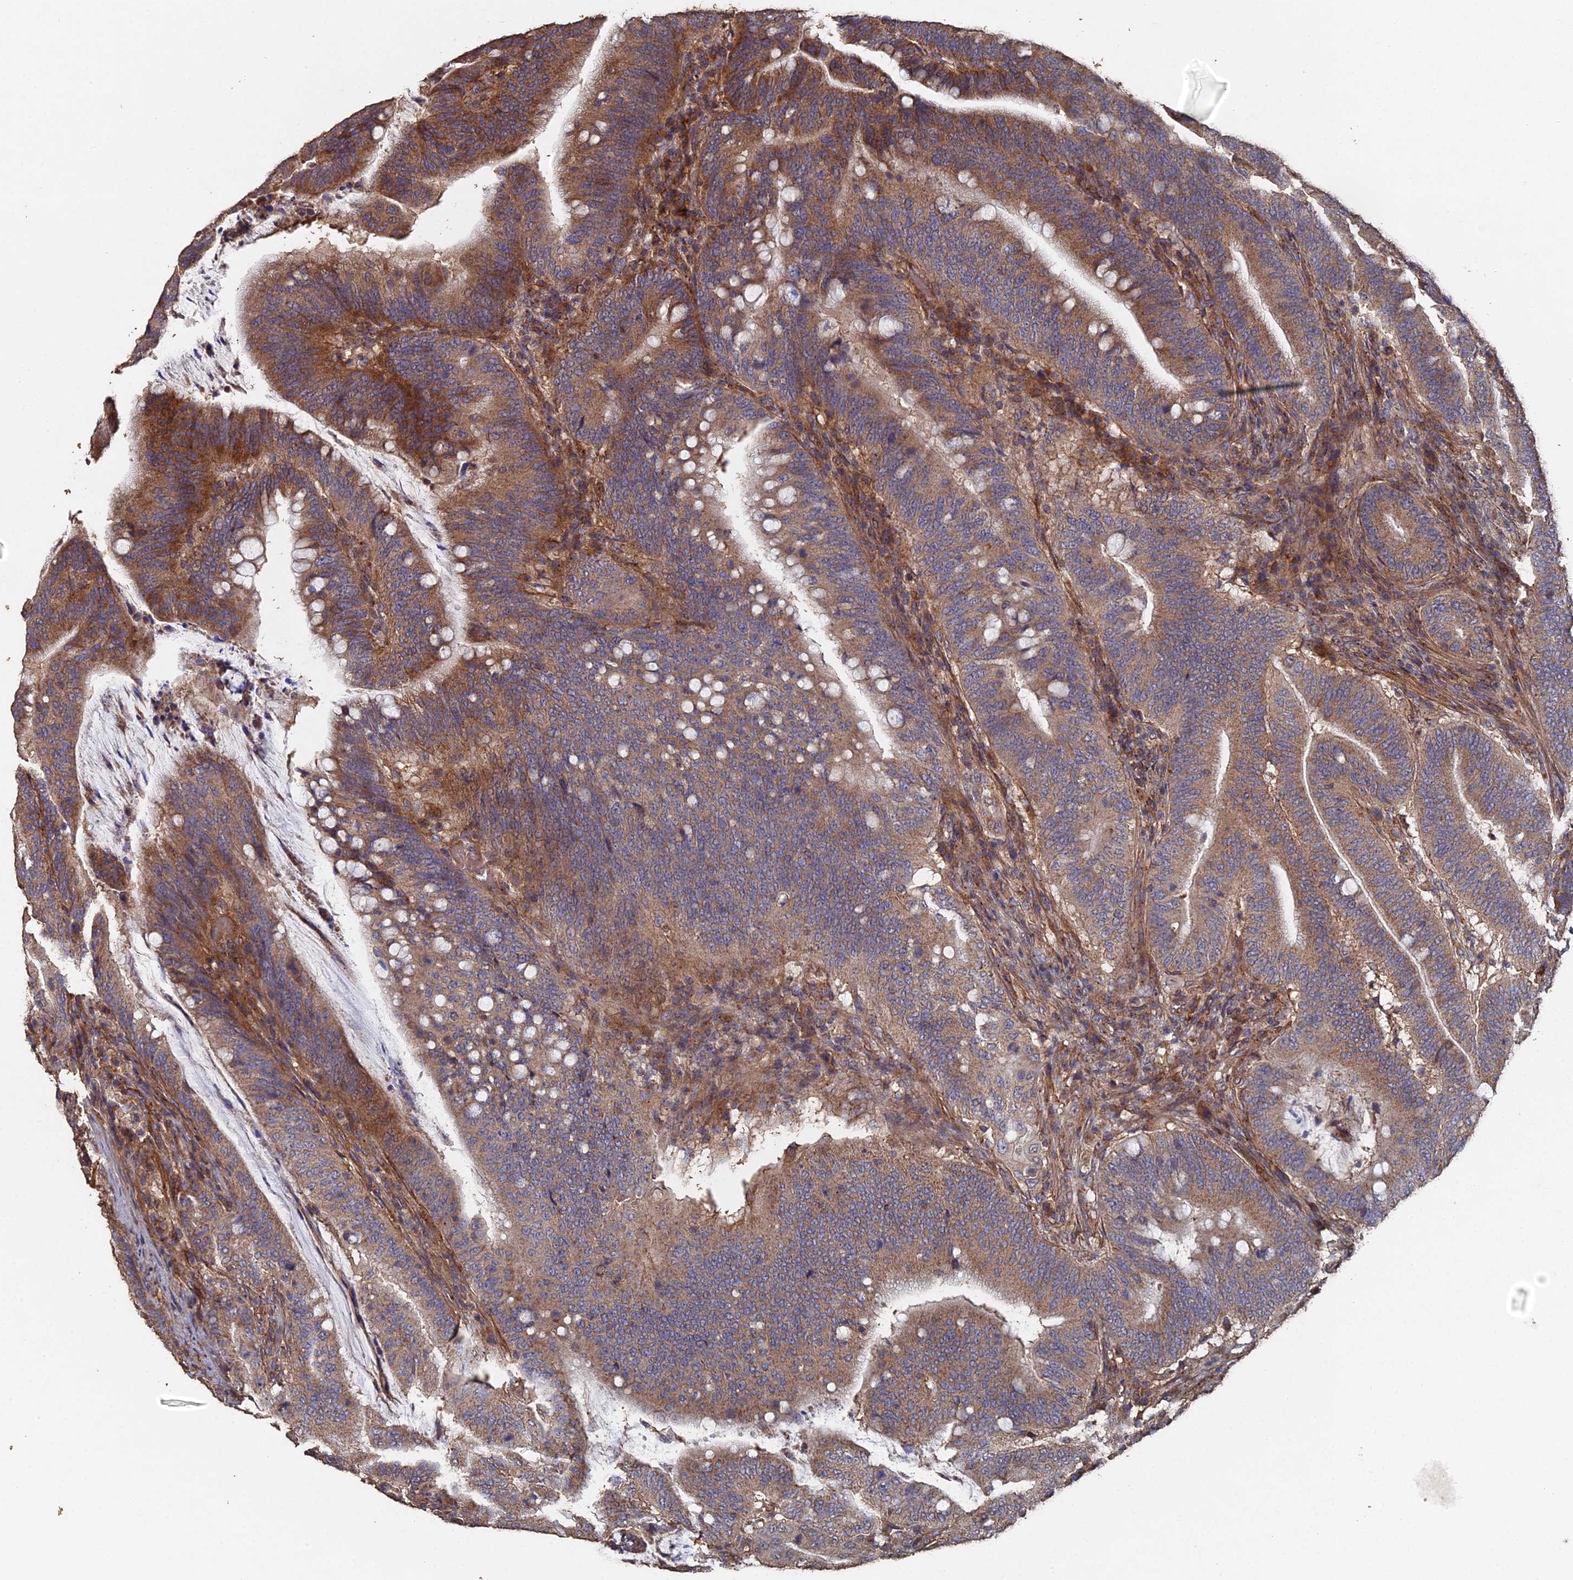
{"staining": {"intensity": "strong", "quantity": ">75%", "location": "cytoplasmic/membranous"}, "tissue": "colorectal cancer", "cell_type": "Tumor cells", "image_type": "cancer", "snomed": [{"axis": "morphology", "description": "Adenocarcinoma, NOS"}, {"axis": "topography", "description": "Colon"}], "caption": "Colorectal adenocarcinoma stained with a protein marker demonstrates strong staining in tumor cells.", "gene": "SPANXN4", "patient": {"sex": "female", "age": 66}}